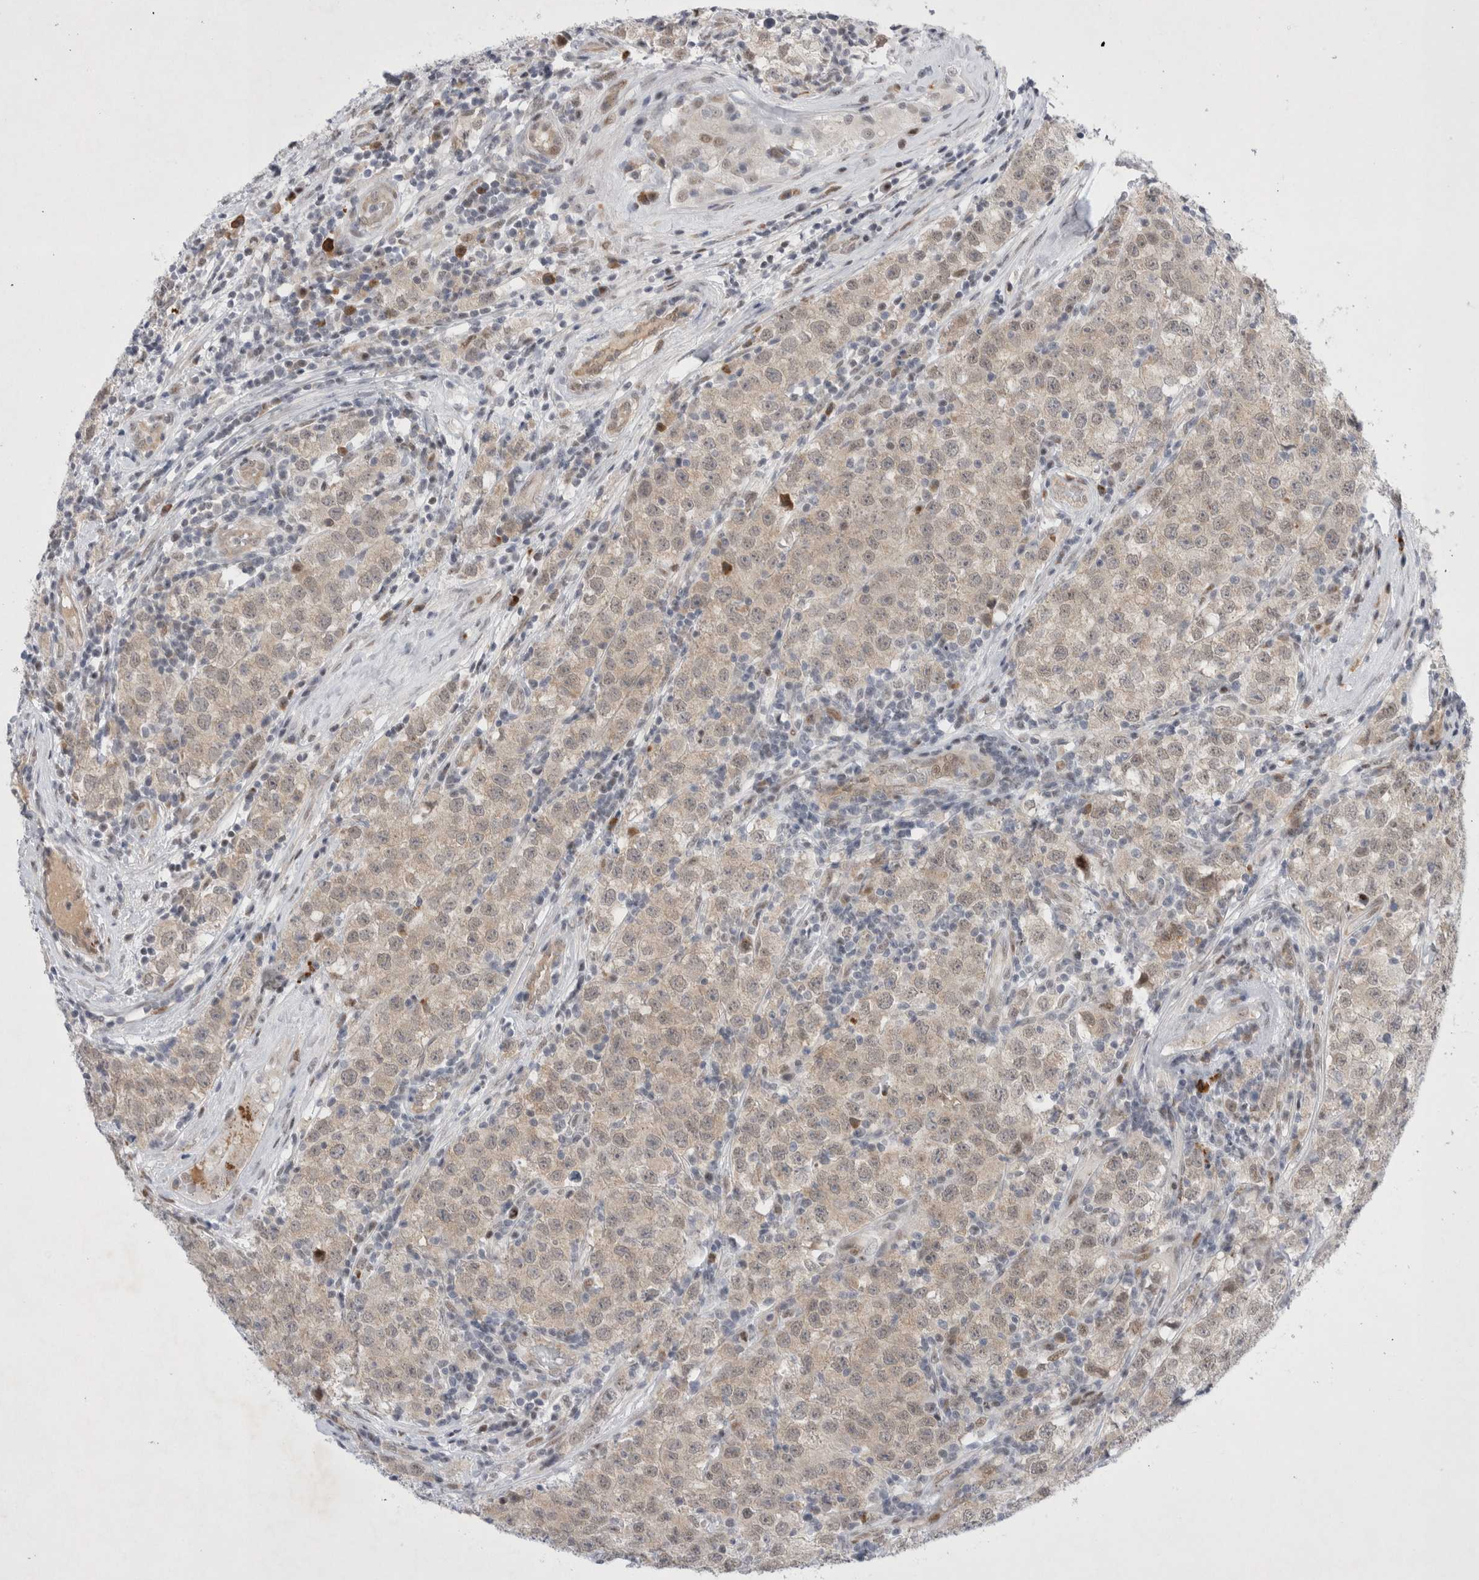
{"staining": {"intensity": "weak", "quantity": ">75%", "location": "cytoplasmic/membranous,nuclear"}, "tissue": "testis cancer", "cell_type": "Tumor cells", "image_type": "cancer", "snomed": [{"axis": "morphology", "description": "Seminoma, NOS"}, {"axis": "morphology", "description": "Carcinoma, Embryonal, NOS"}, {"axis": "topography", "description": "Testis"}], "caption": "Testis cancer stained with a protein marker reveals weak staining in tumor cells.", "gene": "WIPF2", "patient": {"sex": "male", "age": 28}}